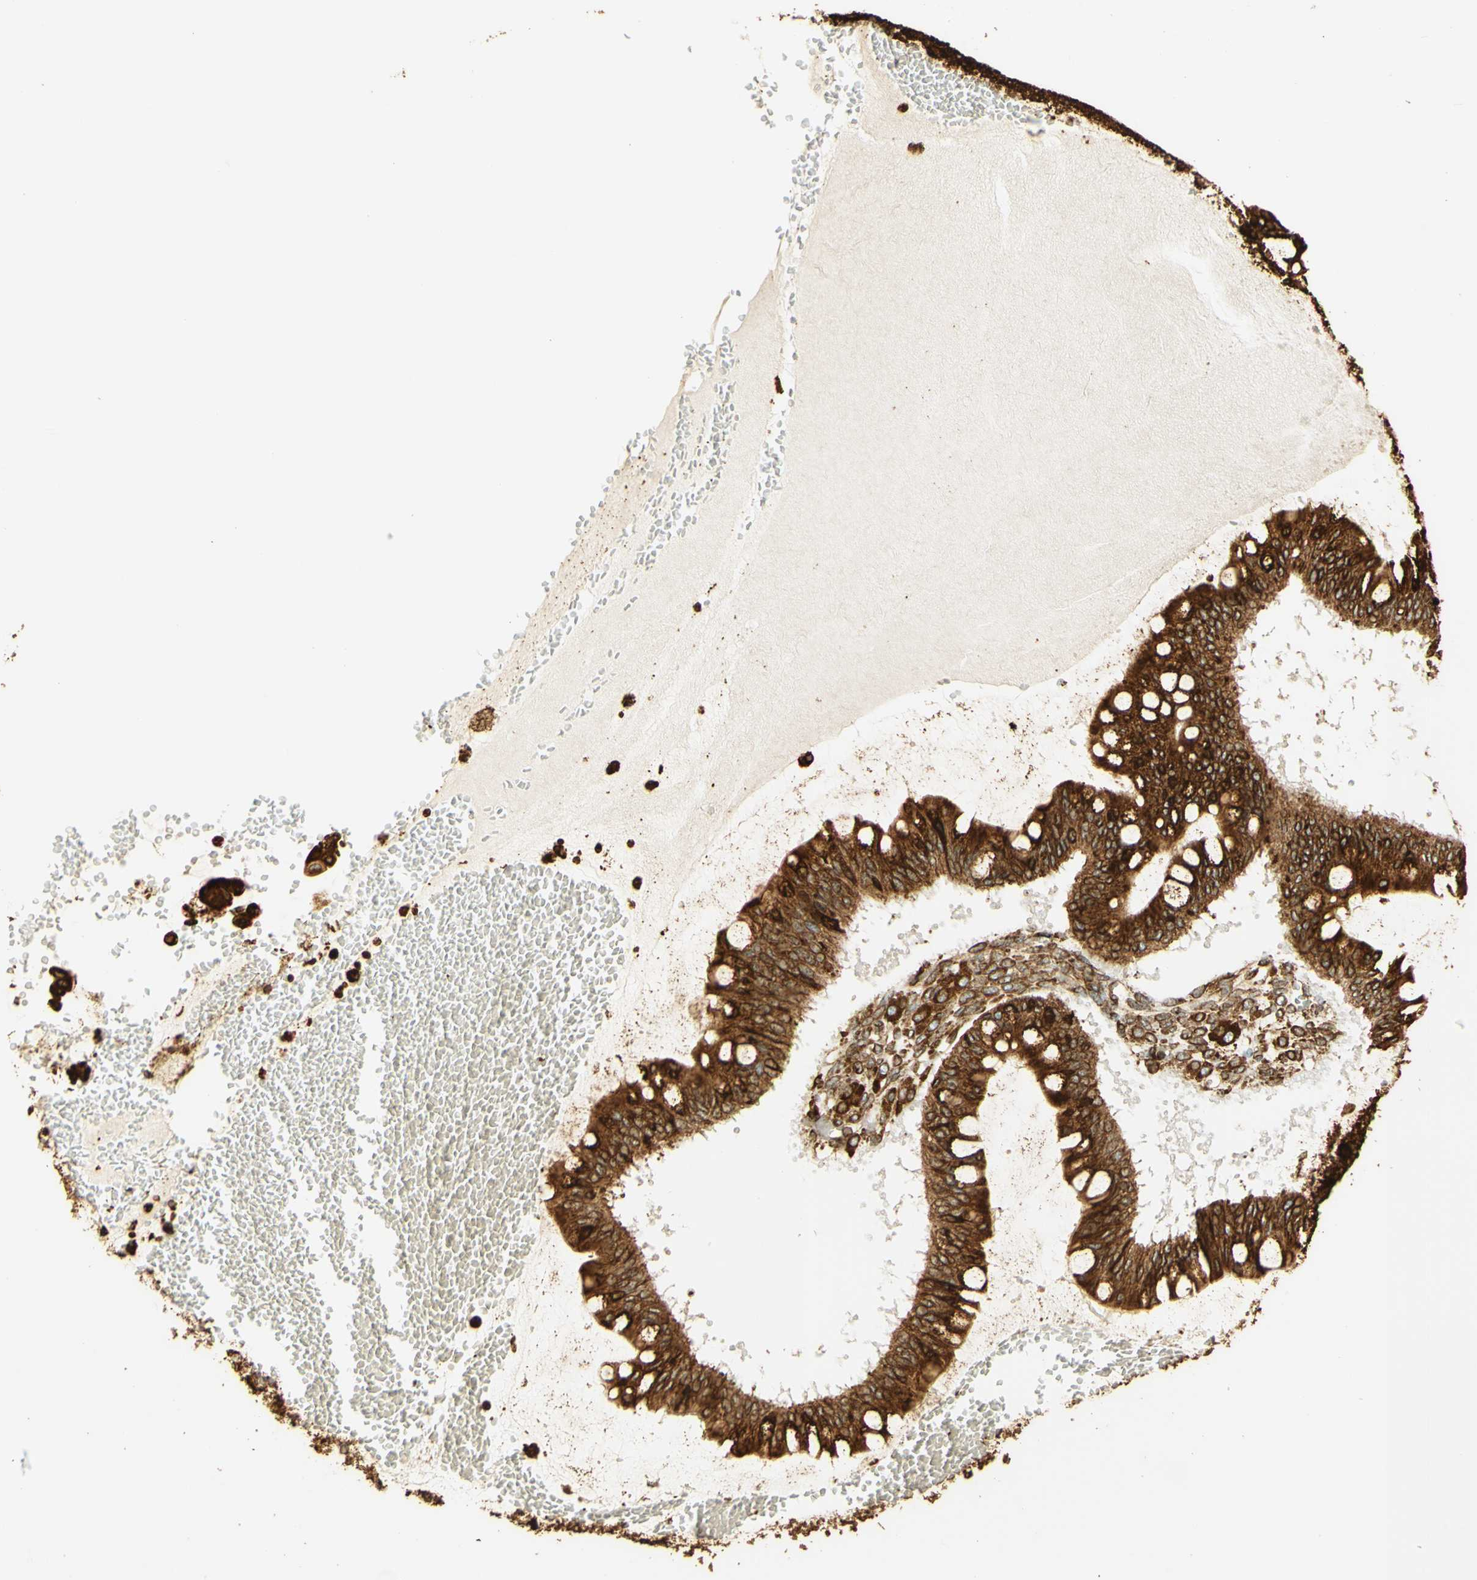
{"staining": {"intensity": "strong", "quantity": ">75%", "location": "cytoplasmic/membranous"}, "tissue": "ovarian cancer", "cell_type": "Tumor cells", "image_type": "cancer", "snomed": [{"axis": "morphology", "description": "Cystadenocarcinoma, mucinous, NOS"}, {"axis": "topography", "description": "Ovary"}], "caption": "The micrograph displays staining of ovarian mucinous cystadenocarcinoma, revealing strong cytoplasmic/membranous protein expression (brown color) within tumor cells. (DAB IHC, brown staining for protein, blue staining for nuclei).", "gene": "CANX", "patient": {"sex": "female", "age": 73}}